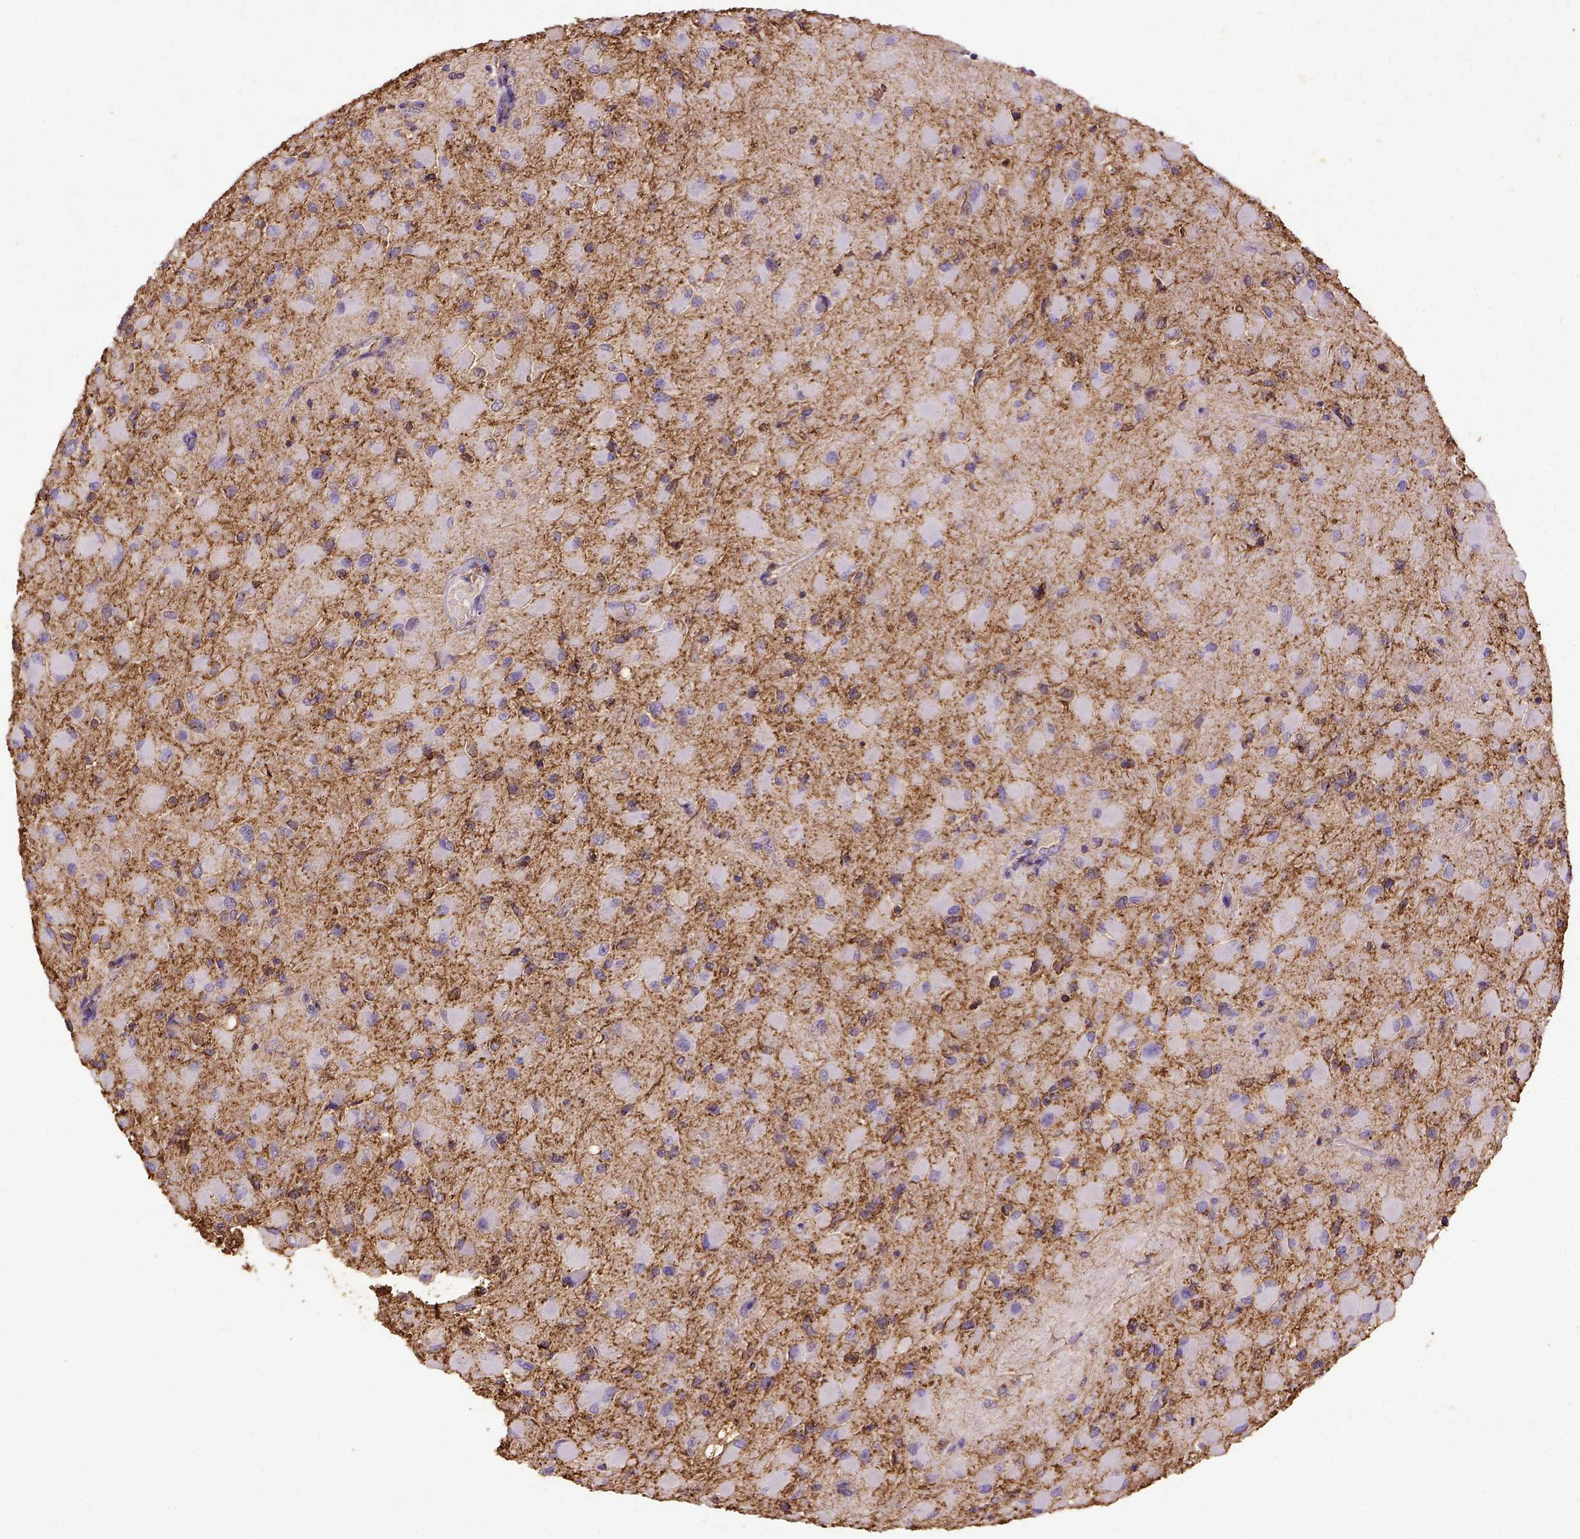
{"staining": {"intensity": "negative", "quantity": "none", "location": "none"}, "tissue": "glioma", "cell_type": "Tumor cells", "image_type": "cancer", "snomed": [{"axis": "morphology", "description": "Glioma, malignant, High grade"}, {"axis": "topography", "description": "Cerebral cortex"}], "caption": "Human glioma stained for a protein using immunohistochemistry (IHC) displays no positivity in tumor cells.", "gene": "B3GAT1", "patient": {"sex": "female", "age": 36}}